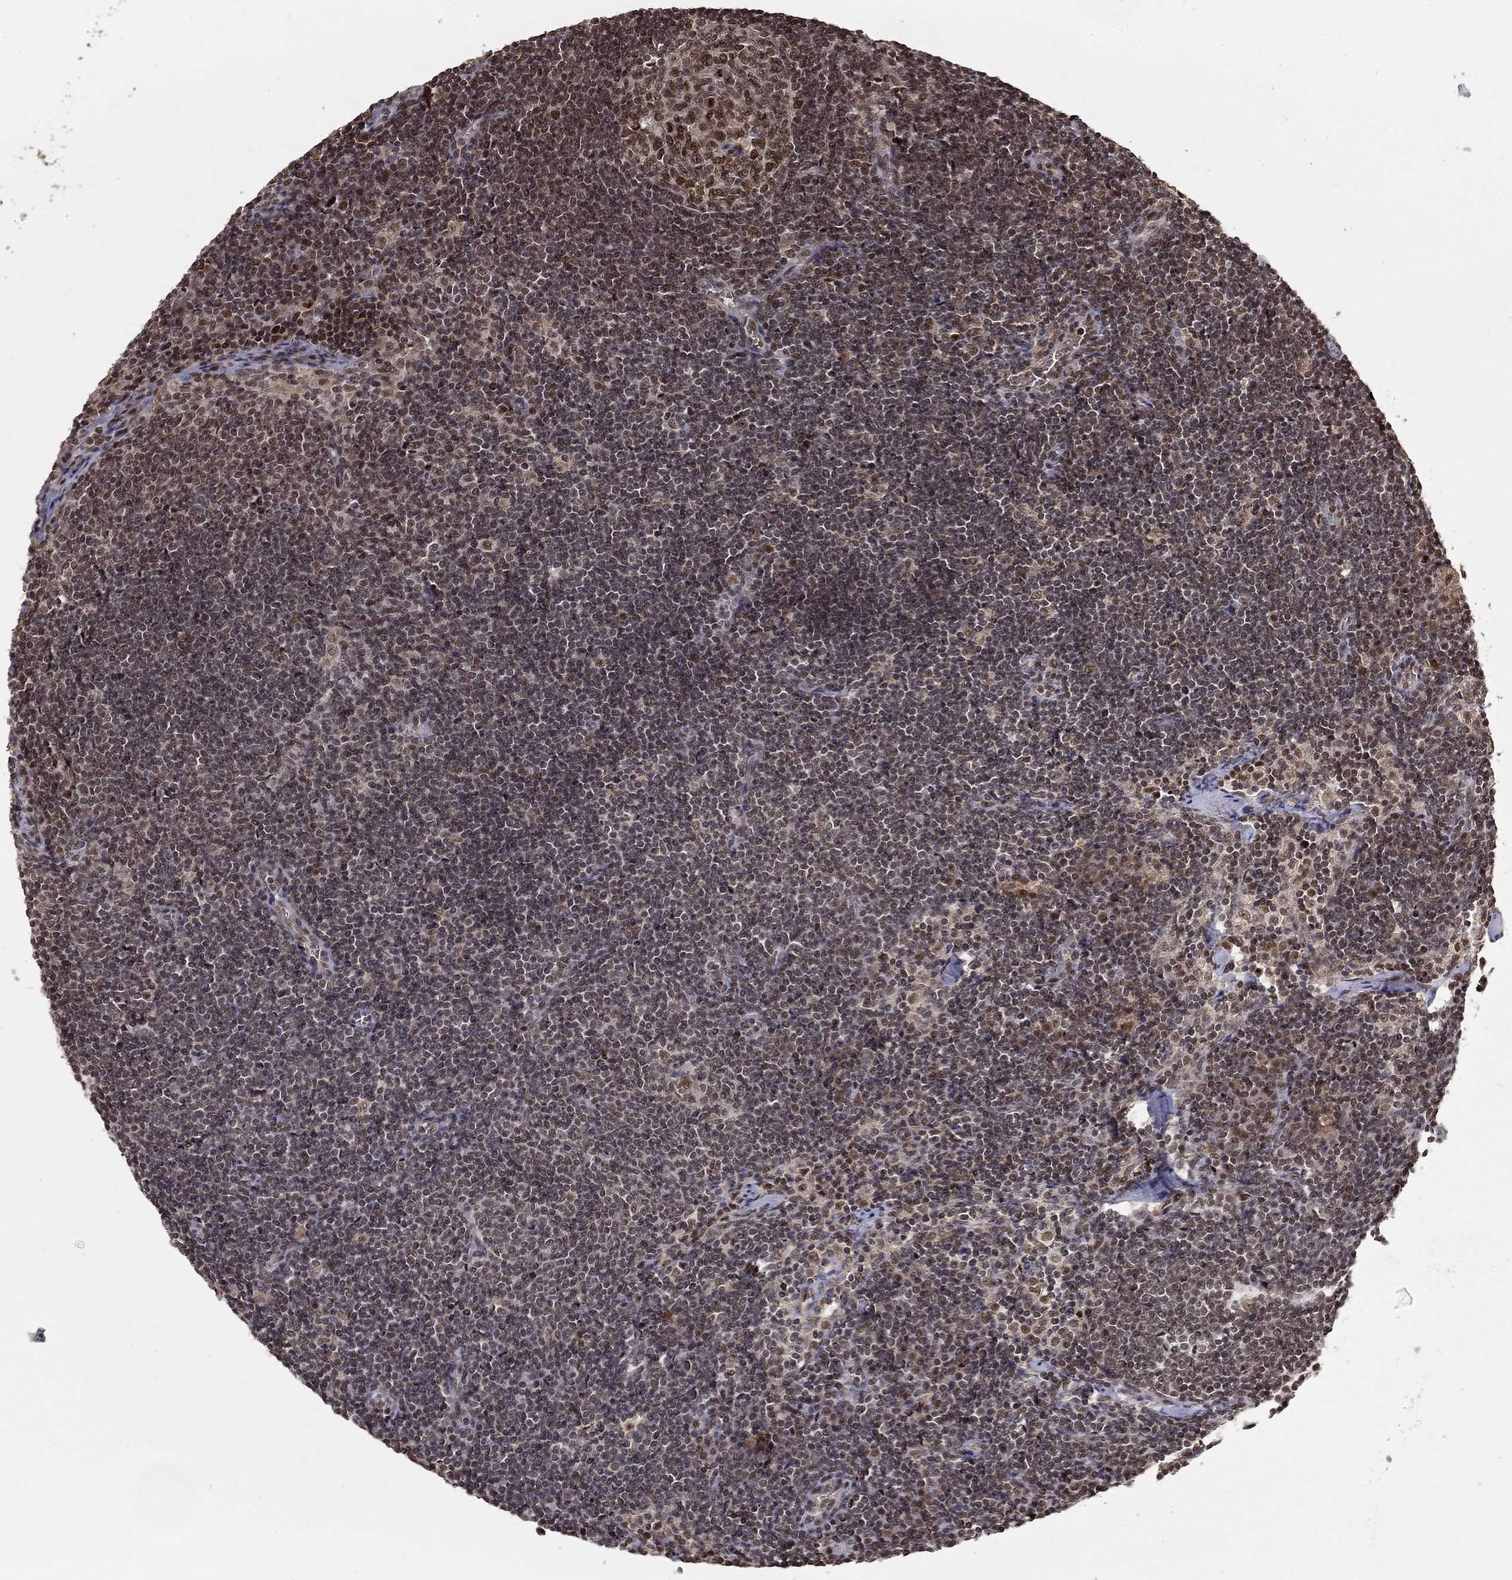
{"staining": {"intensity": "strong", "quantity": "<25%", "location": "nuclear"}, "tissue": "lymph node", "cell_type": "Germinal center cells", "image_type": "normal", "snomed": [{"axis": "morphology", "description": "Normal tissue, NOS"}, {"axis": "topography", "description": "Lymph node"}], "caption": "A high-resolution photomicrograph shows immunohistochemistry staining of unremarkable lymph node, which displays strong nuclear staining in approximately <25% of germinal center cells.", "gene": "CDCA7L", "patient": {"sex": "male", "age": 59}}